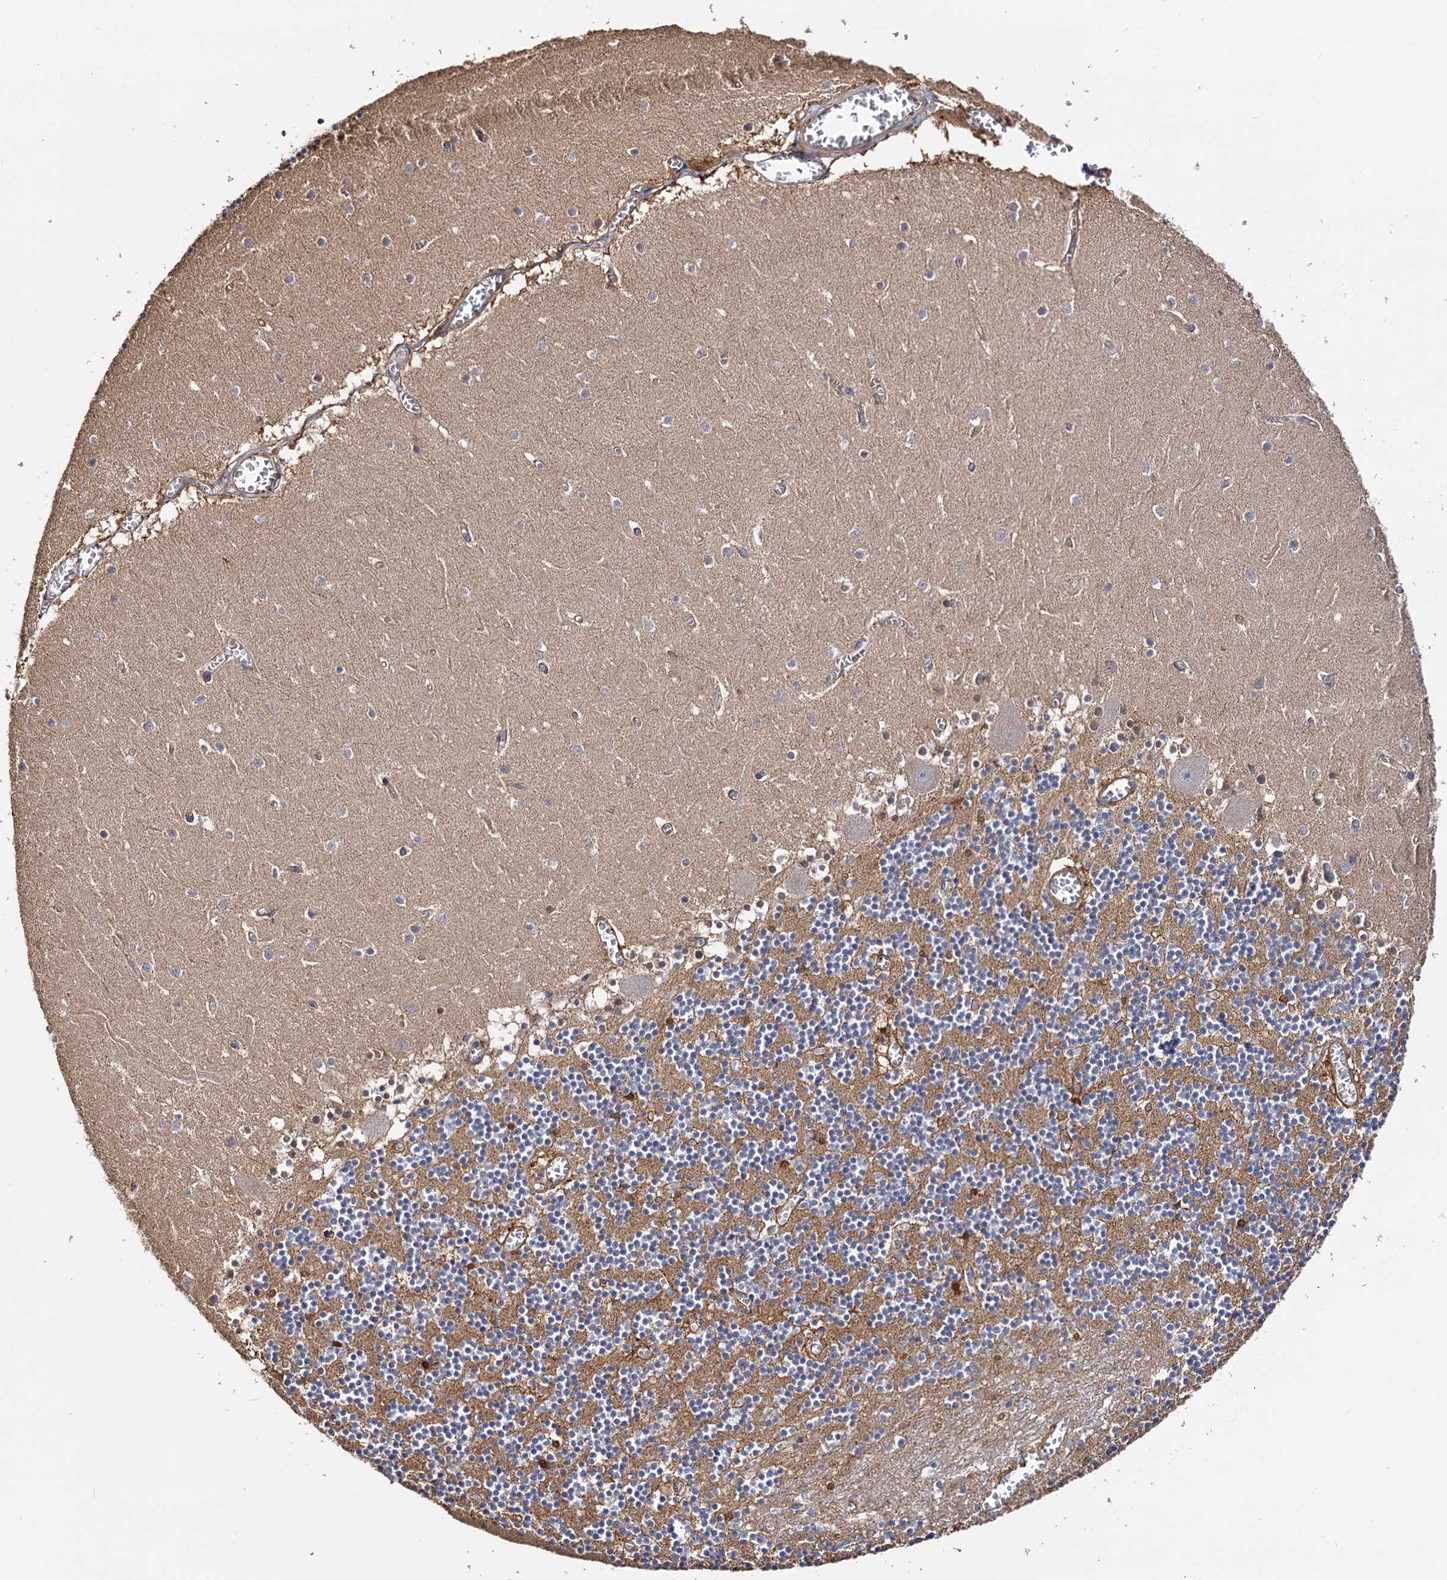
{"staining": {"intensity": "weak", "quantity": "<25%", "location": "cytoplasmic/membranous"}, "tissue": "cerebellum", "cell_type": "Cells in granular layer", "image_type": "normal", "snomed": [{"axis": "morphology", "description": "Normal tissue, NOS"}, {"axis": "topography", "description": "Cerebellum"}], "caption": "IHC histopathology image of unremarkable cerebellum stained for a protein (brown), which shows no expression in cells in granular layer. (DAB IHC visualized using brightfield microscopy, high magnification).", "gene": "IDI1", "patient": {"sex": "female", "age": 28}}